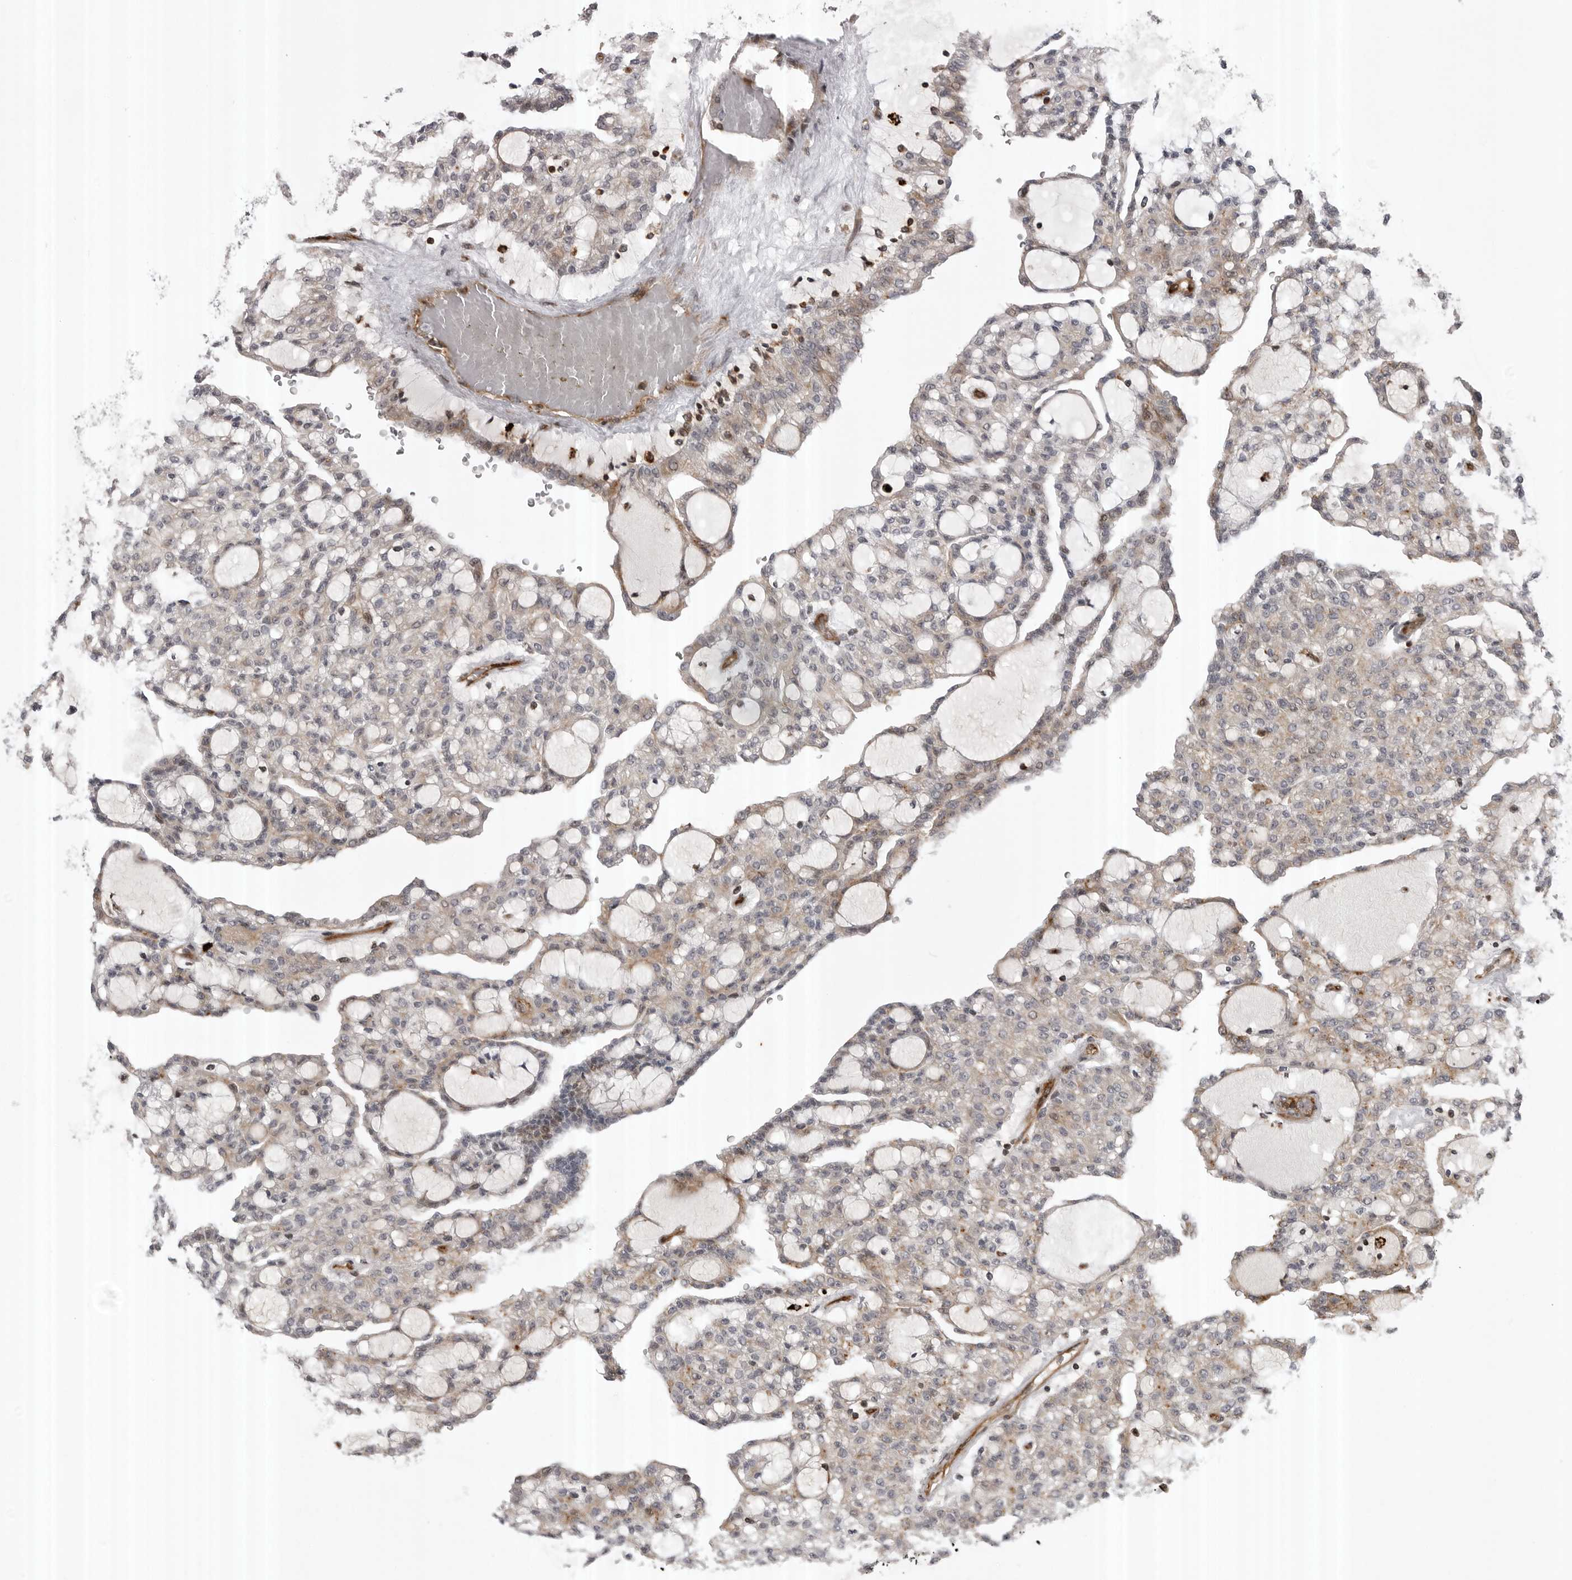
{"staining": {"intensity": "negative", "quantity": "none", "location": "none"}, "tissue": "renal cancer", "cell_type": "Tumor cells", "image_type": "cancer", "snomed": [{"axis": "morphology", "description": "Adenocarcinoma, NOS"}, {"axis": "topography", "description": "Kidney"}], "caption": "DAB (3,3'-diaminobenzidine) immunohistochemical staining of renal adenocarcinoma reveals no significant expression in tumor cells. The staining is performed using DAB (3,3'-diaminobenzidine) brown chromogen with nuclei counter-stained in using hematoxylin.", "gene": "ABL1", "patient": {"sex": "male", "age": 63}}